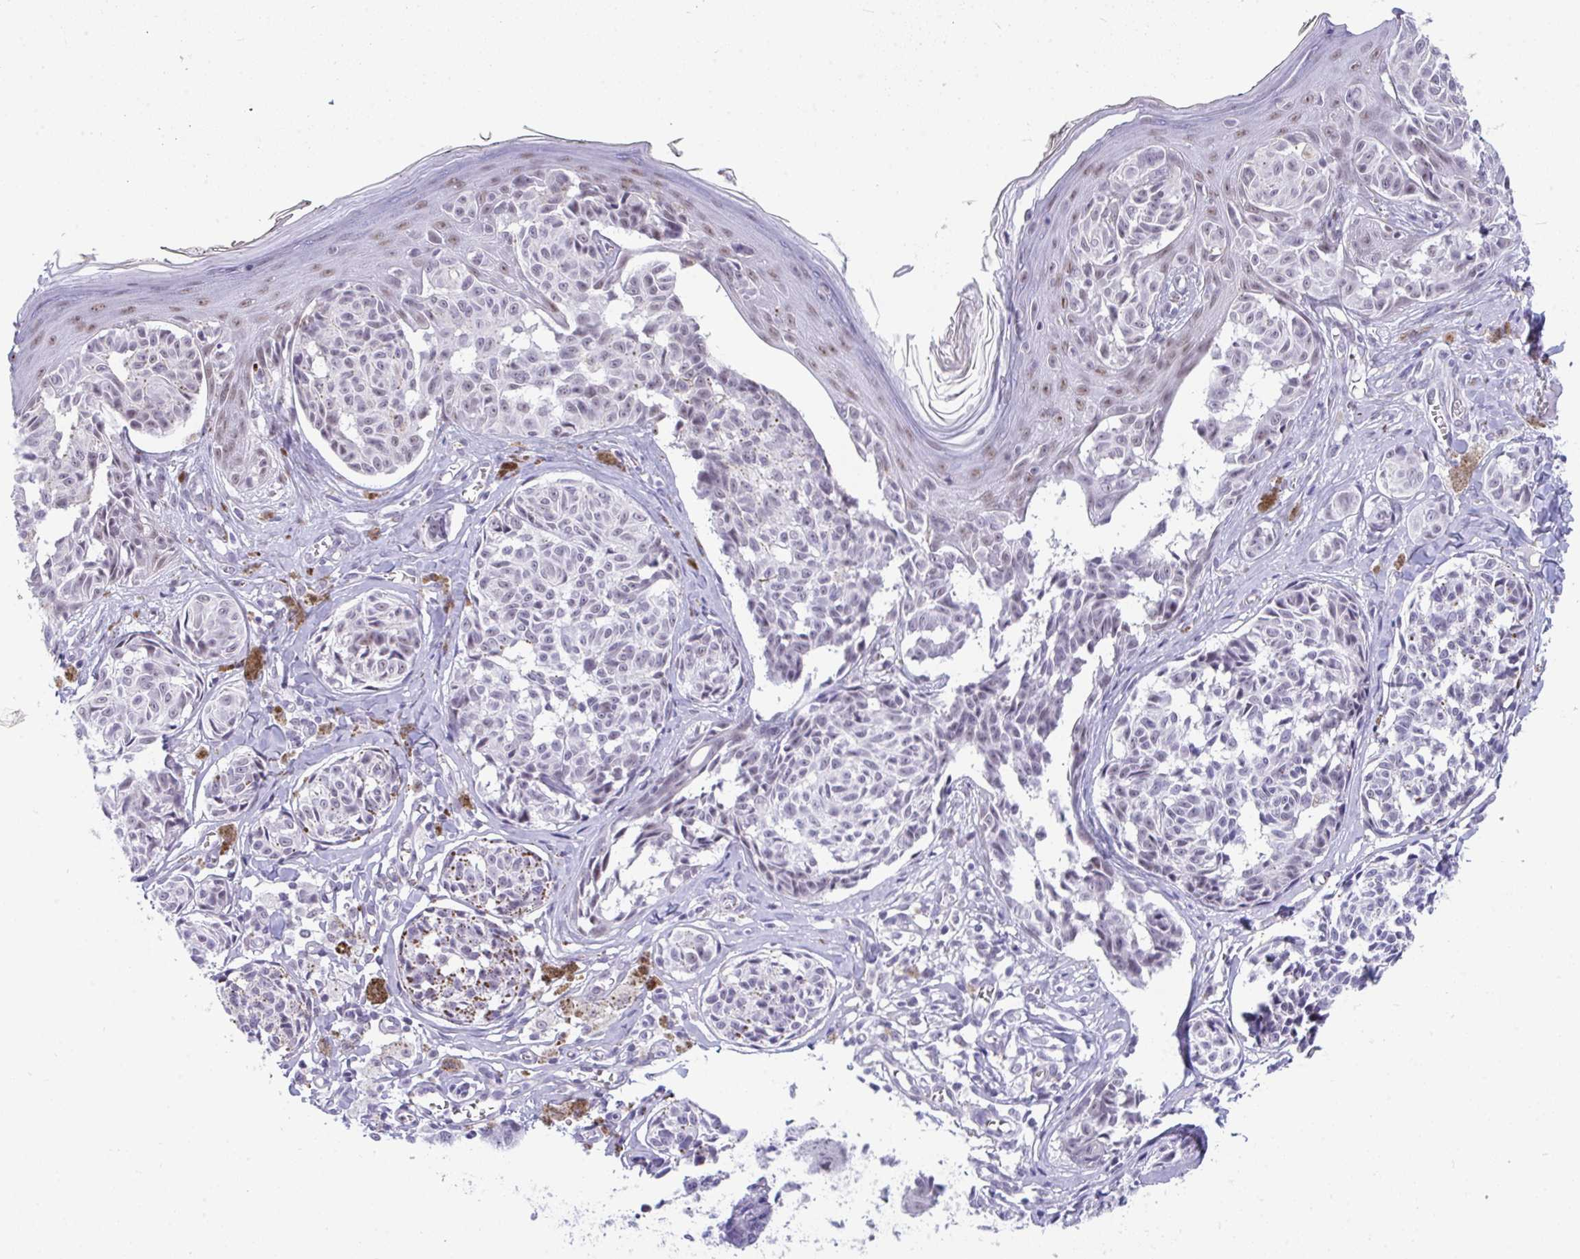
{"staining": {"intensity": "weak", "quantity": "<25%", "location": "nuclear"}, "tissue": "melanoma", "cell_type": "Tumor cells", "image_type": "cancer", "snomed": [{"axis": "morphology", "description": "Malignant melanoma, NOS"}, {"axis": "topography", "description": "Skin"}], "caption": "An immunohistochemistry (IHC) image of melanoma is shown. There is no staining in tumor cells of melanoma. (DAB (3,3'-diaminobenzidine) immunohistochemistry (IHC), high magnification).", "gene": "CDK13", "patient": {"sex": "female", "age": 43}}